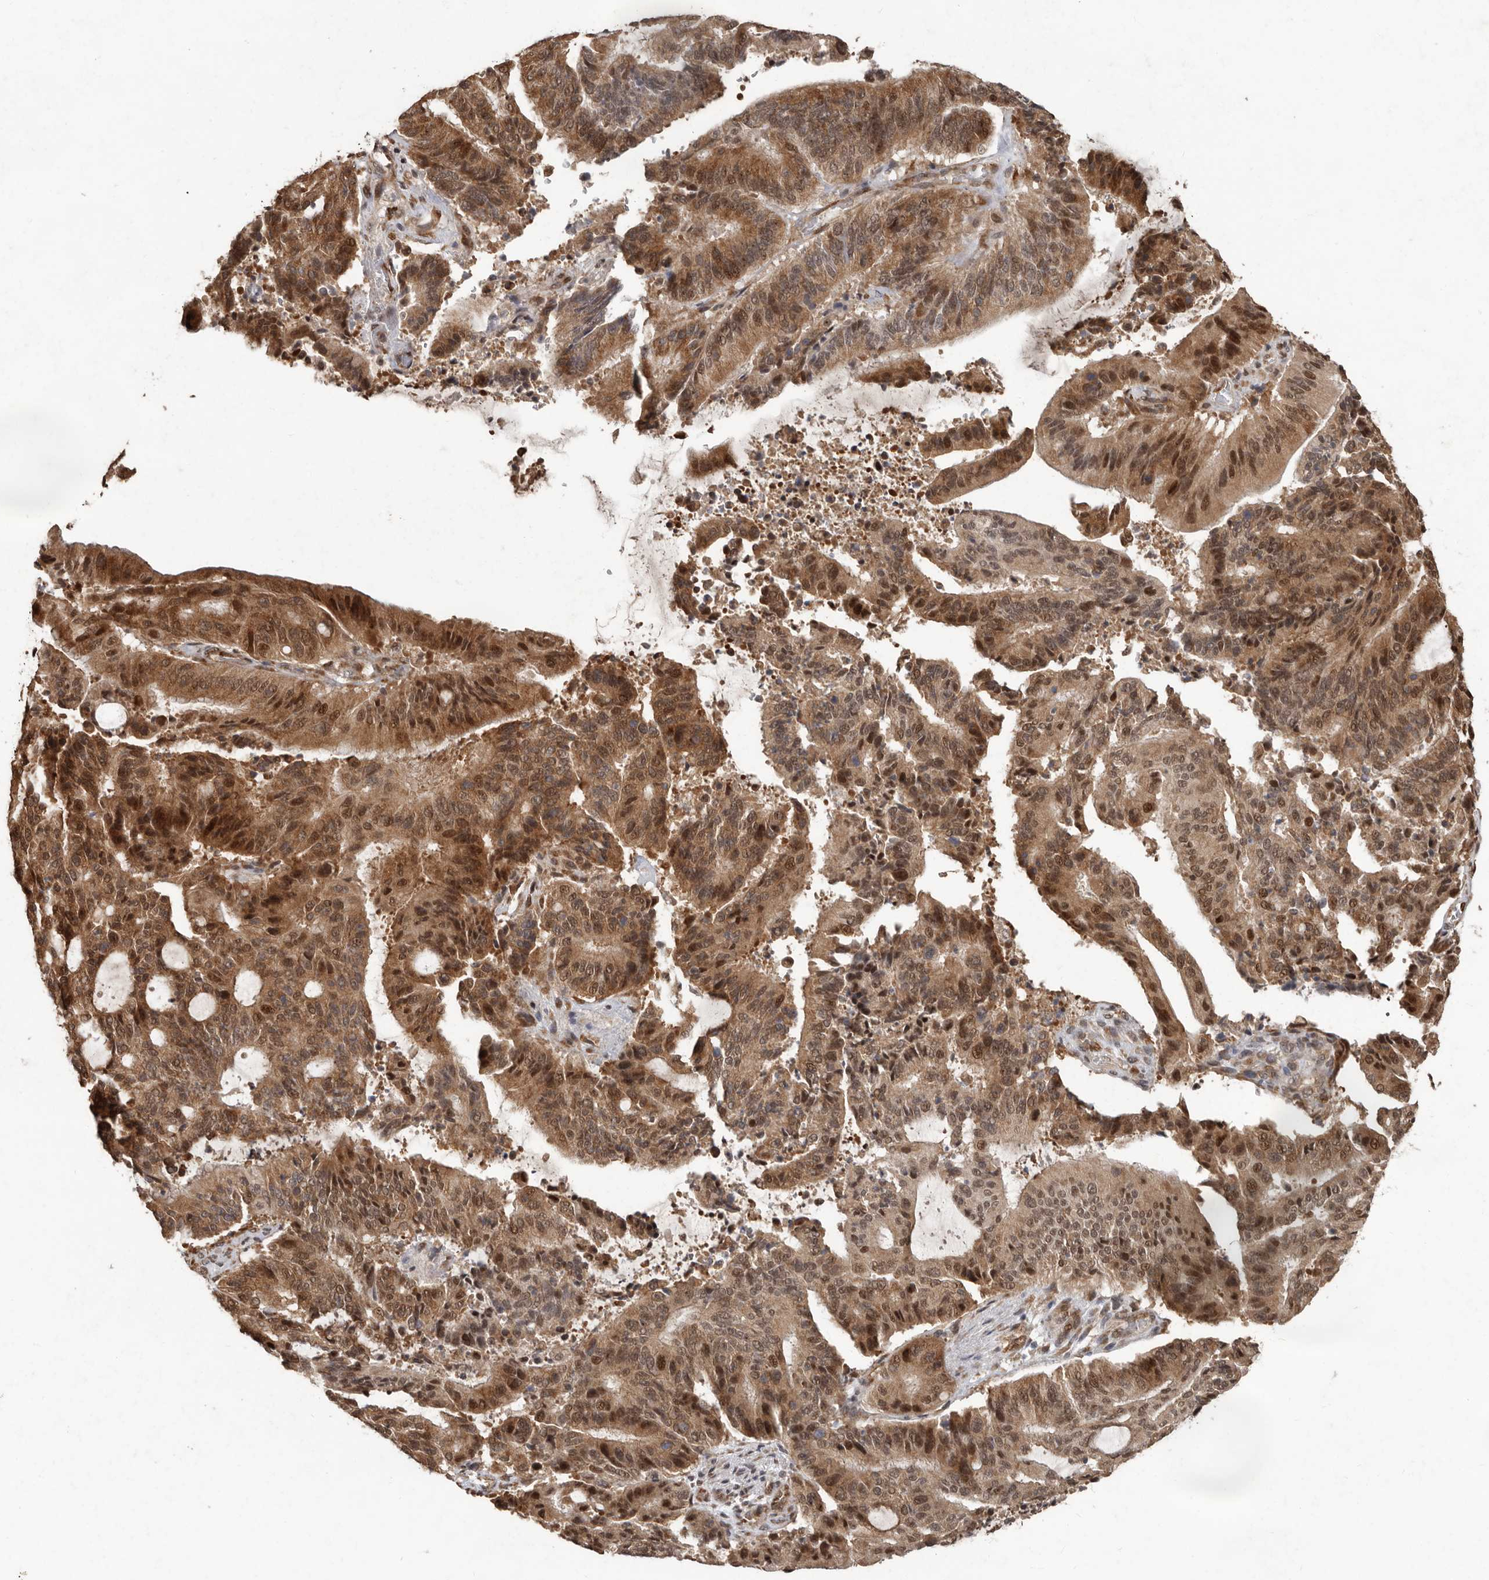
{"staining": {"intensity": "moderate", "quantity": ">75%", "location": "cytoplasmic/membranous,nuclear"}, "tissue": "liver cancer", "cell_type": "Tumor cells", "image_type": "cancer", "snomed": [{"axis": "morphology", "description": "Normal tissue, NOS"}, {"axis": "morphology", "description": "Cholangiocarcinoma"}, {"axis": "topography", "description": "Liver"}, {"axis": "topography", "description": "Peripheral nerve tissue"}], "caption": "Protein staining of liver cancer (cholangiocarcinoma) tissue exhibits moderate cytoplasmic/membranous and nuclear expression in approximately >75% of tumor cells.", "gene": "LRGUK", "patient": {"sex": "female", "age": 73}}